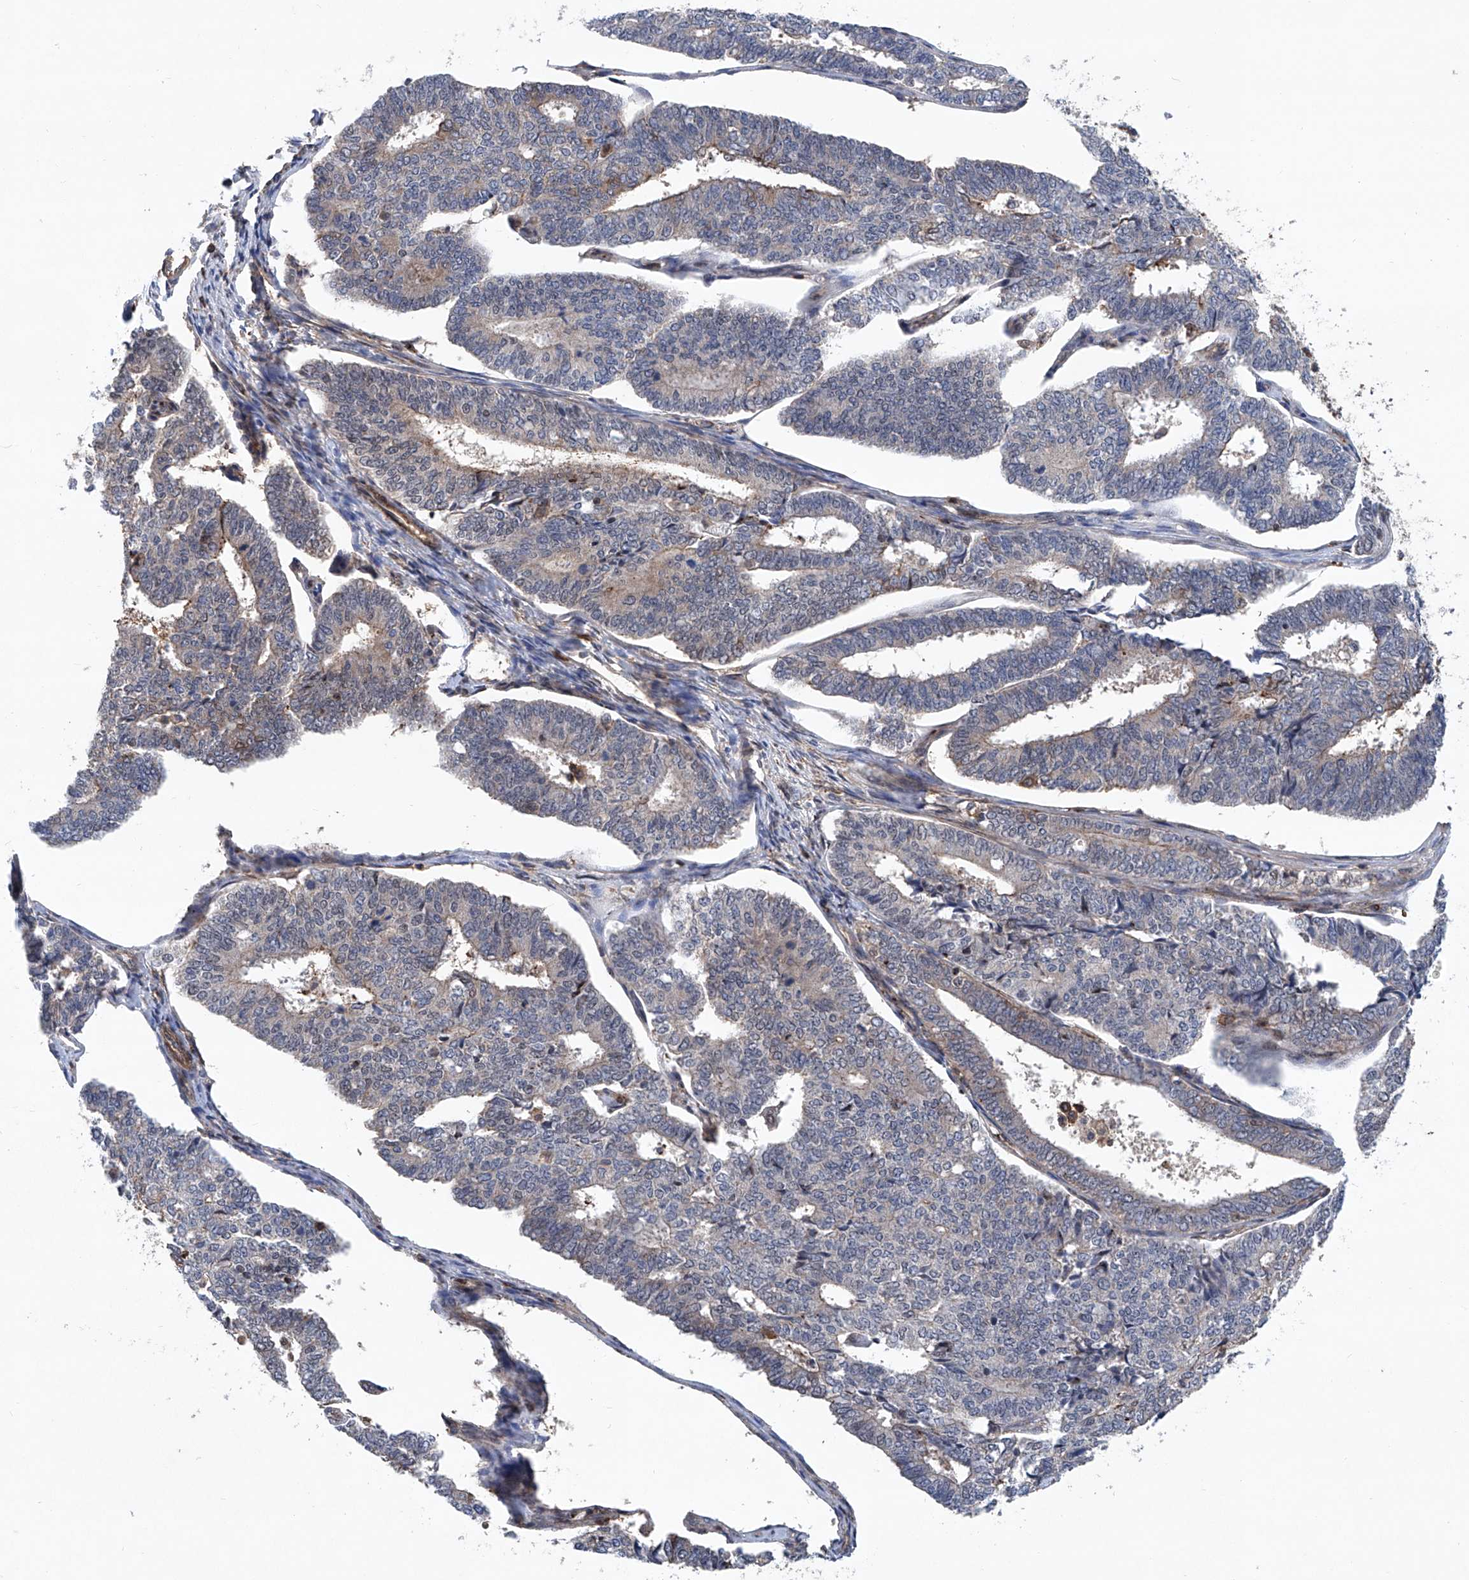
{"staining": {"intensity": "negative", "quantity": "none", "location": "none"}, "tissue": "endometrial cancer", "cell_type": "Tumor cells", "image_type": "cancer", "snomed": [{"axis": "morphology", "description": "Adenocarcinoma, NOS"}, {"axis": "topography", "description": "Endometrium"}], "caption": "This is an immunohistochemistry photomicrograph of endometrial cancer (adenocarcinoma). There is no expression in tumor cells.", "gene": "NT5C3A", "patient": {"sex": "female", "age": 70}}